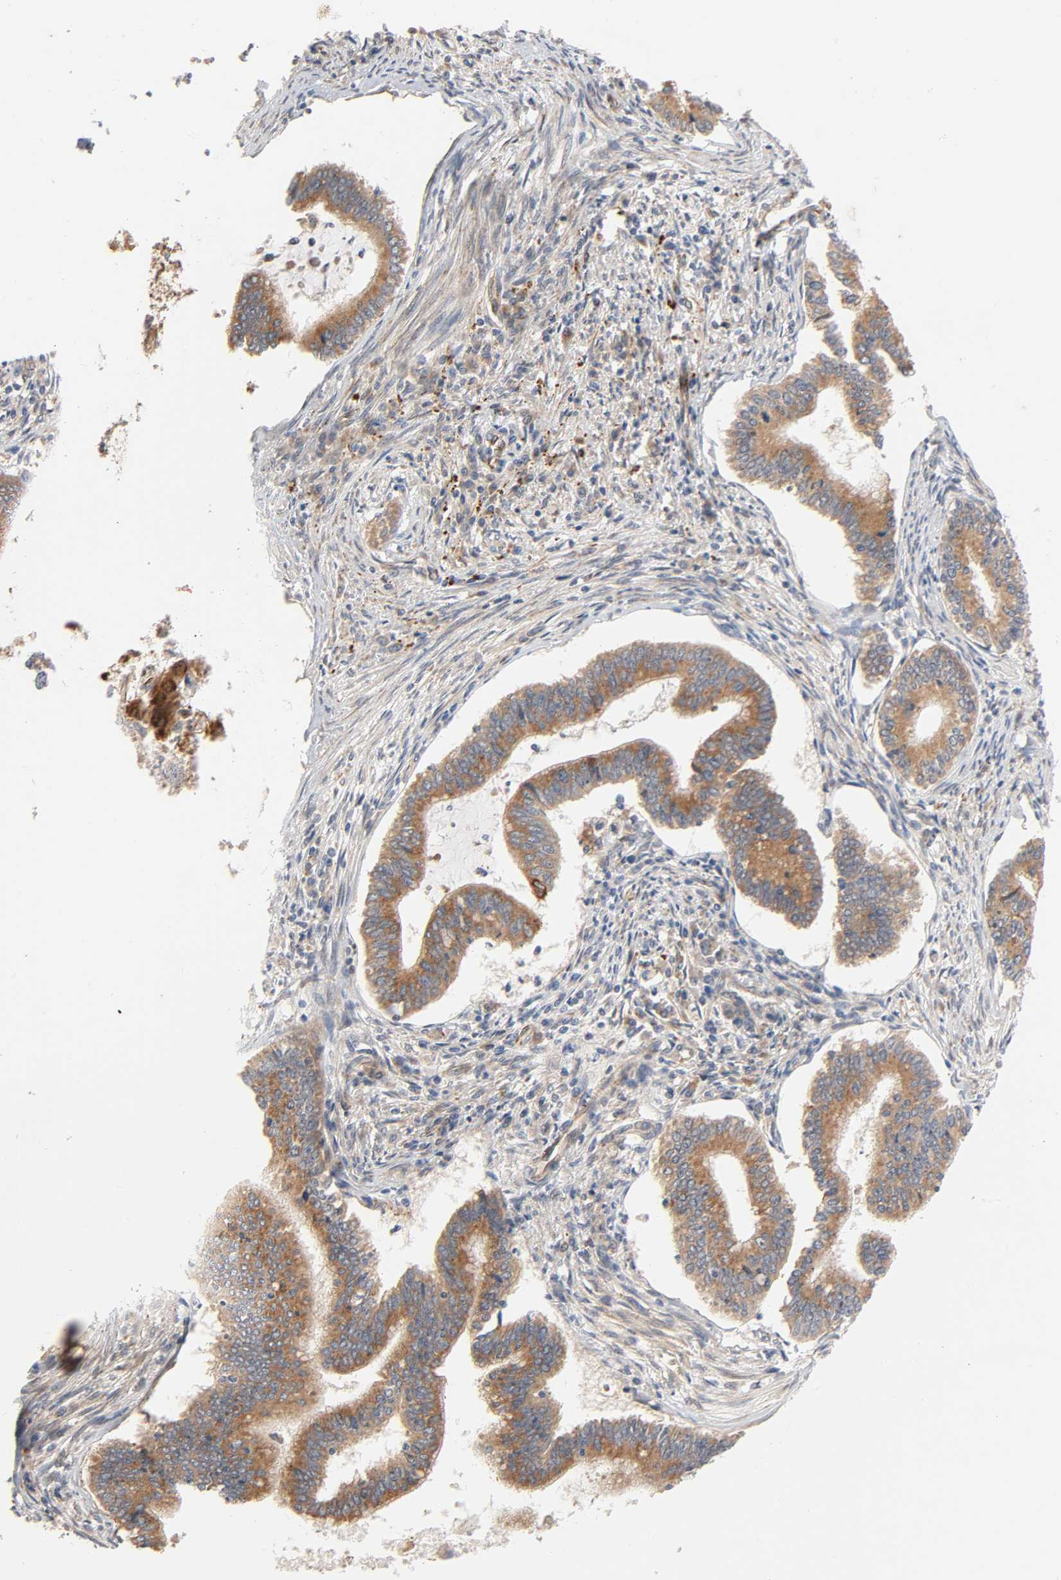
{"staining": {"intensity": "moderate", "quantity": ">75%", "location": "cytoplasmic/membranous"}, "tissue": "cervical cancer", "cell_type": "Tumor cells", "image_type": "cancer", "snomed": [{"axis": "morphology", "description": "Adenocarcinoma, NOS"}, {"axis": "topography", "description": "Cervix"}], "caption": "Approximately >75% of tumor cells in human cervical cancer demonstrate moderate cytoplasmic/membranous protein staining as visualized by brown immunohistochemical staining.", "gene": "REEP6", "patient": {"sex": "female", "age": 36}}